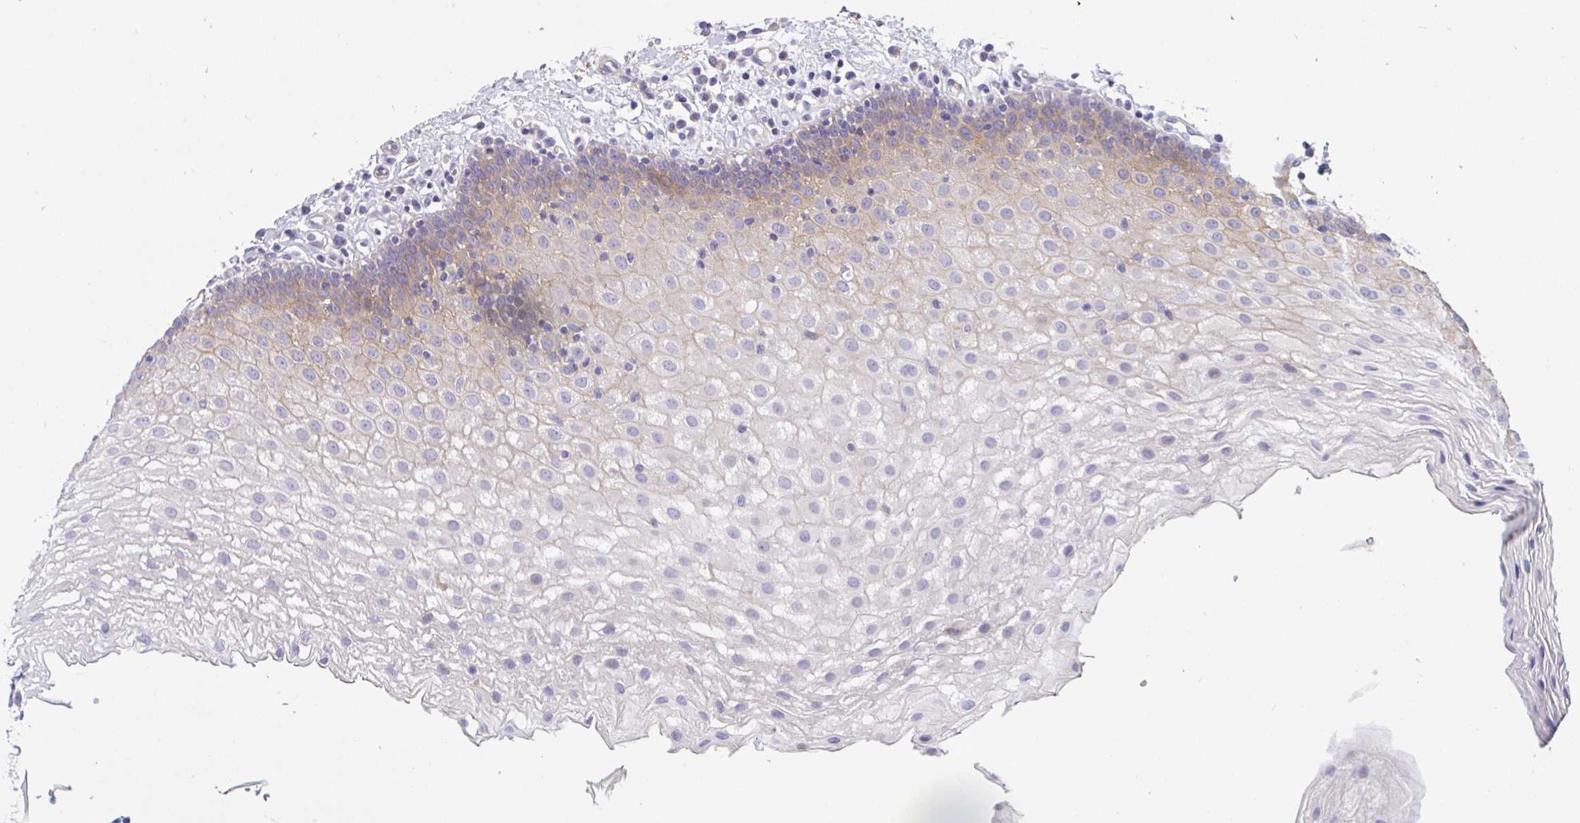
{"staining": {"intensity": "moderate", "quantity": "<25%", "location": "cytoplasmic/membranous"}, "tissue": "oral mucosa", "cell_type": "Squamous epithelial cells", "image_type": "normal", "snomed": [{"axis": "morphology", "description": "Normal tissue, NOS"}, {"axis": "morphology", "description": "Squamous cell carcinoma, NOS"}, {"axis": "topography", "description": "Oral tissue"}, {"axis": "topography", "description": "Head-Neck"}], "caption": "IHC photomicrograph of unremarkable oral mucosa: oral mucosa stained using IHC shows low levels of moderate protein expression localized specifically in the cytoplasmic/membranous of squamous epithelial cells, appearing as a cytoplasmic/membranous brown color.", "gene": "IL37", "patient": {"sex": "male", "age": 58}}